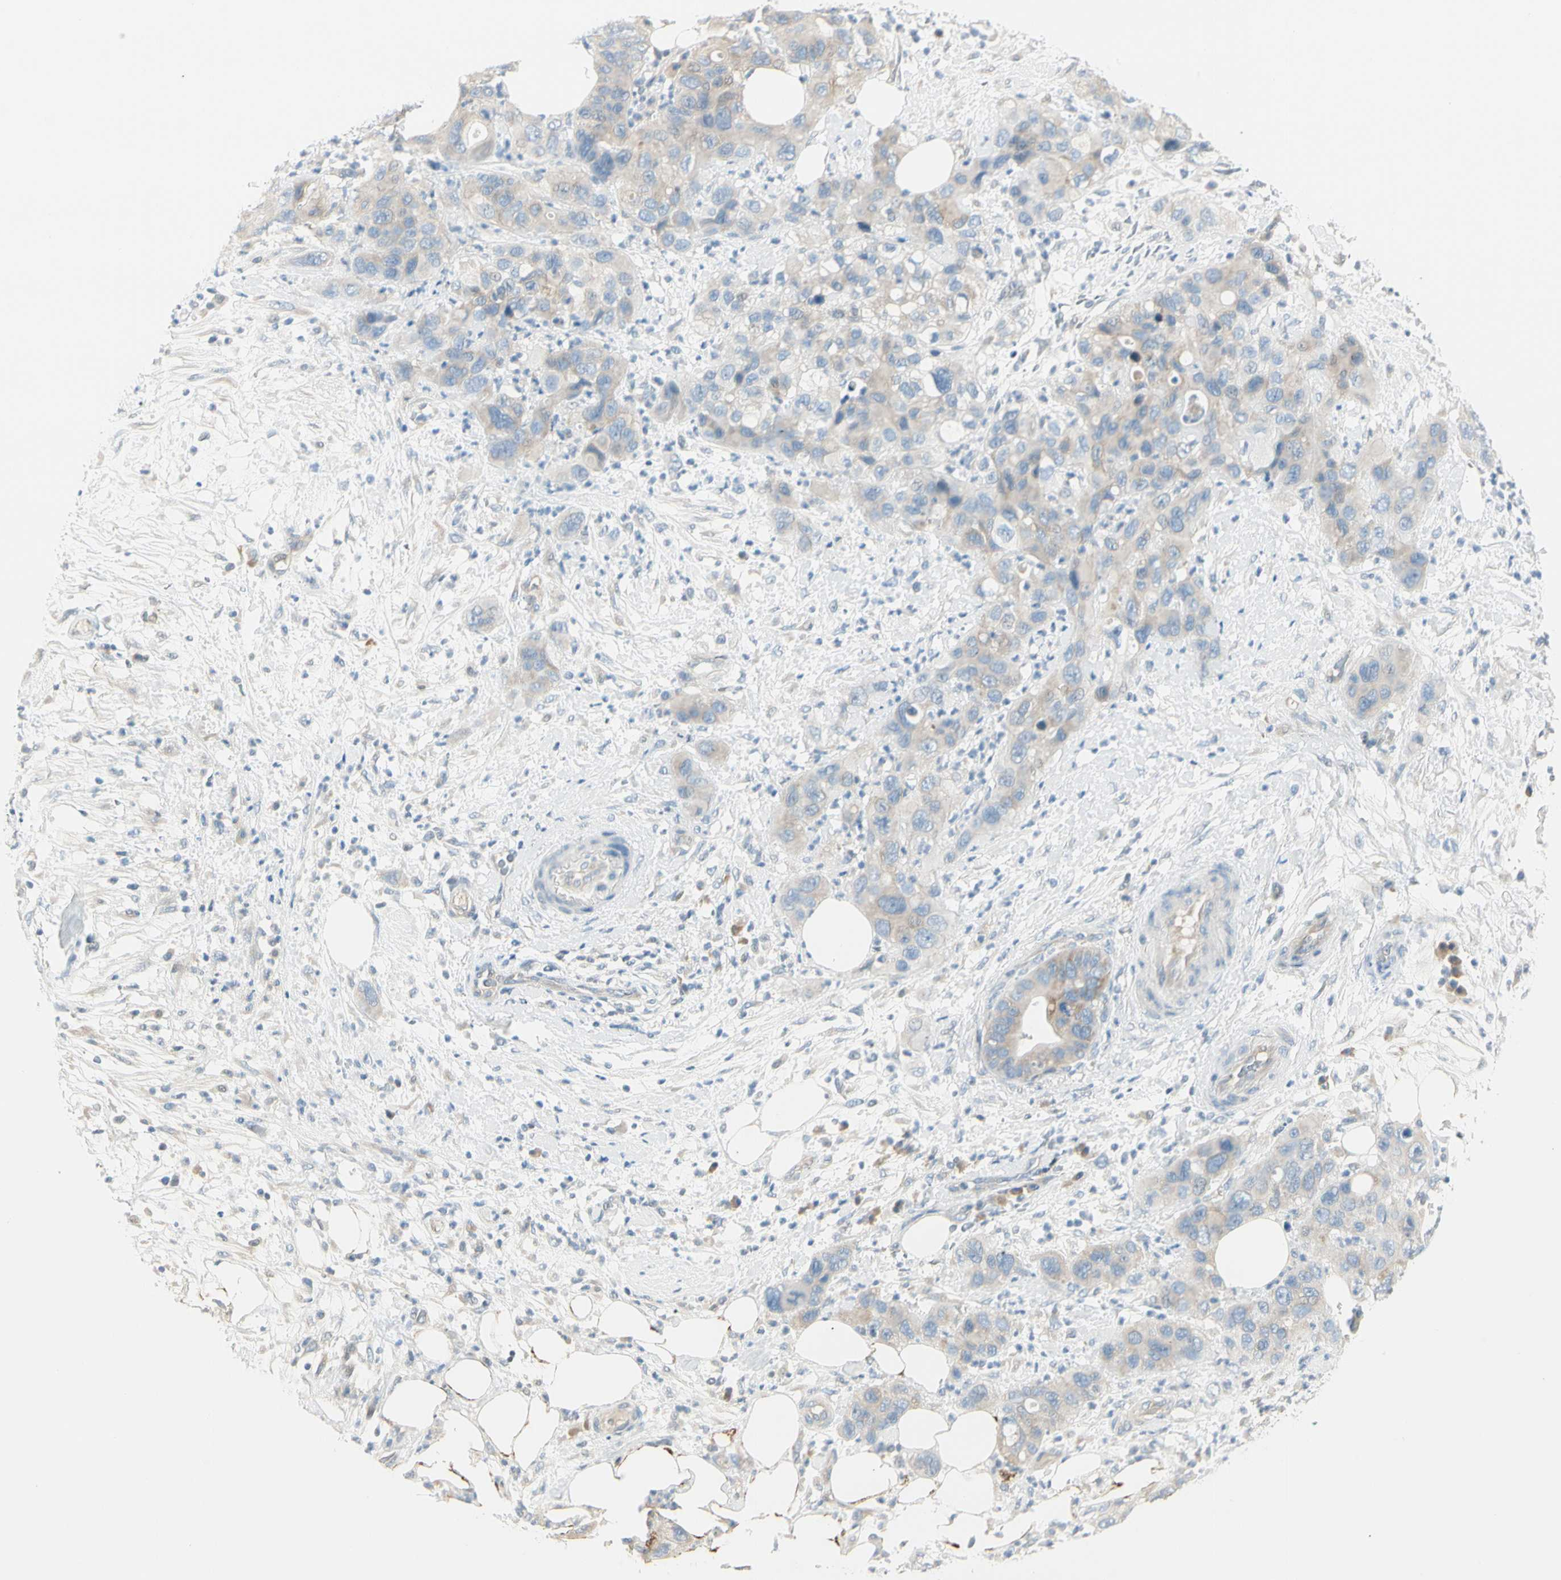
{"staining": {"intensity": "weak", "quantity": "25%-75%", "location": "cytoplasmic/membranous"}, "tissue": "pancreatic cancer", "cell_type": "Tumor cells", "image_type": "cancer", "snomed": [{"axis": "morphology", "description": "Adenocarcinoma, NOS"}, {"axis": "topography", "description": "Pancreas"}], "caption": "Brown immunohistochemical staining in human adenocarcinoma (pancreatic) exhibits weak cytoplasmic/membranous expression in about 25%-75% of tumor cells.", "gene": "SLC6A15", "patient": {"sex": "female", "age": 71}}